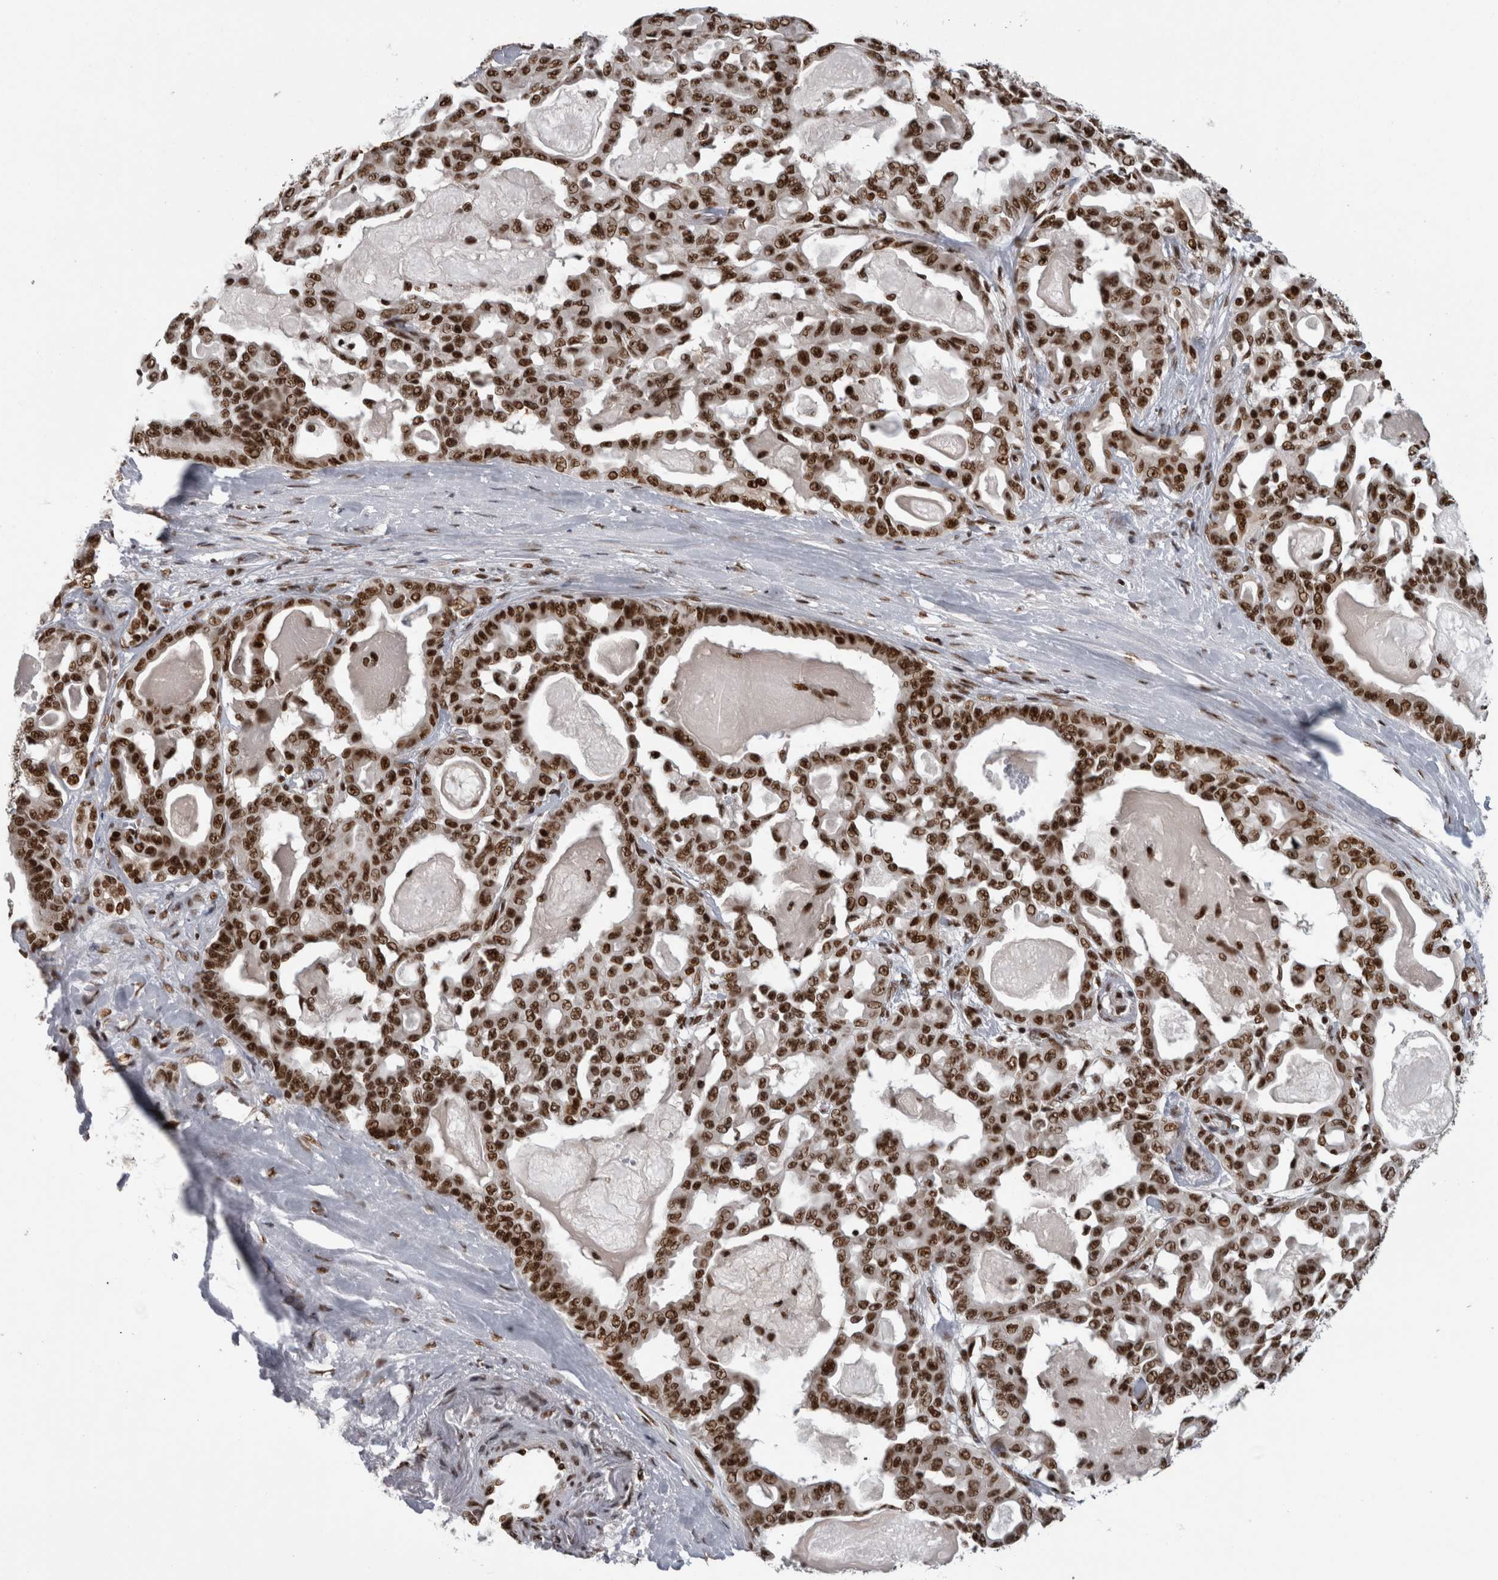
{"staining": {"intensity": "strong", "quantity": ">75%", "location": "nuclear"}, "tissue": "pancreatic cancer", "cell_type": "Tumor cells", "image_type": "cancer", "snomed": [{"axis": "morphology", "description": "Adenocarcinoma, NOS"}, {"axis": "topography", "description": "Pancreas"}], "caption": "Human adenocarcinoma (pancreatic) stained with a brown dye exhibits strong nuclear positive positivity in approximately >75% of tumor cells.", "gene": "ZSCAN2", "patient": {"sex": "male", "age": 63}}